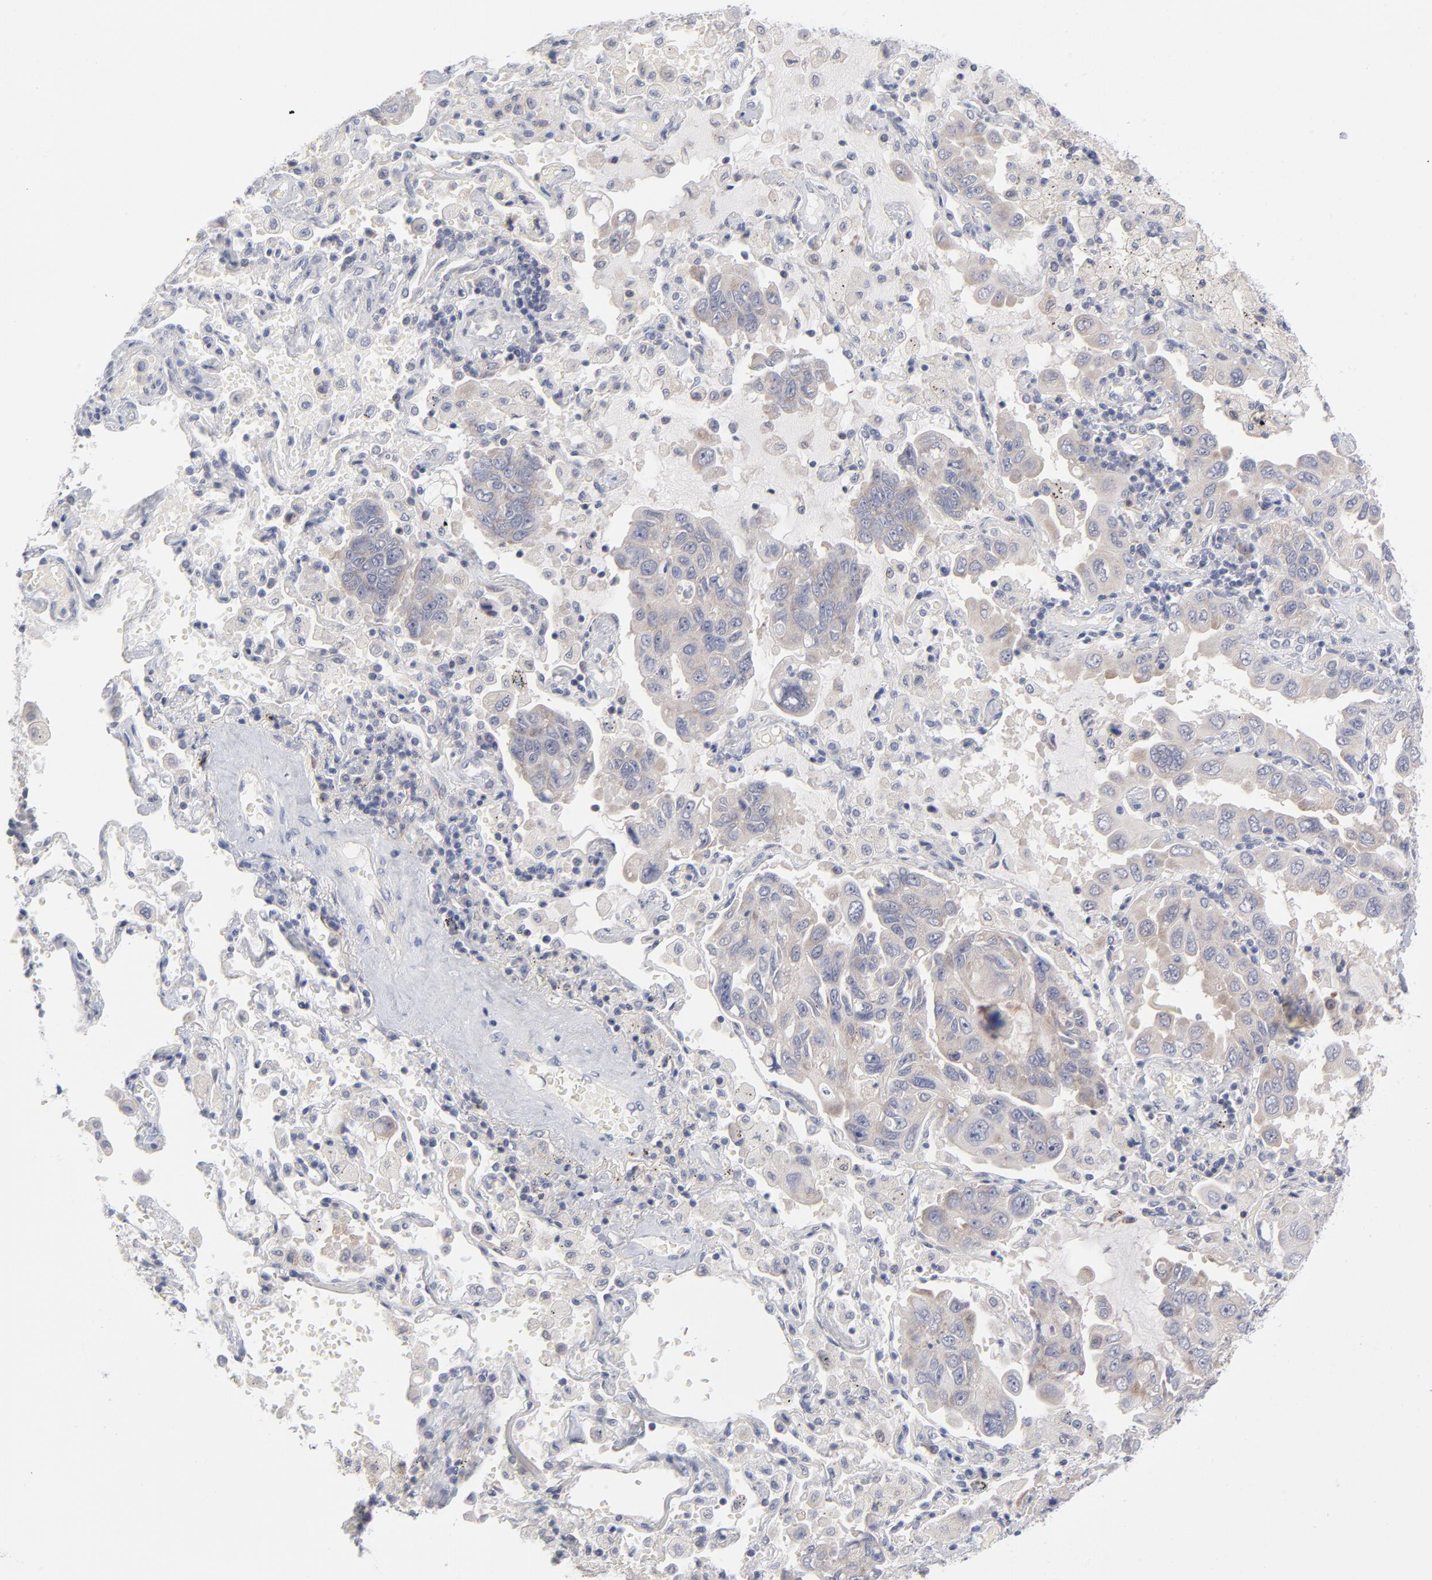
{"staining": {"intensity": "negative", "quantity": "none", "location": "none"}, "tissue": "lung cancer", "cell_type": "Tumor cells", "image_type": "cancer", "snomed": [{"axis": "morphology", "description": "Adenocarcinoma, NOS"}, {"axis": "topography", "description": "Lung"}], "caption": "High power microscopy photomicrograph of an immunohistochemistry image of lung adenocarcinoma, revealing no significant expression in tumor cells. (DAB (3,3'-diaminobenzidine) IHC visualized using brightfield microscopy, high magnification).", "gene": "RPS24", "patient": {"sex": "male", "age": 64}}